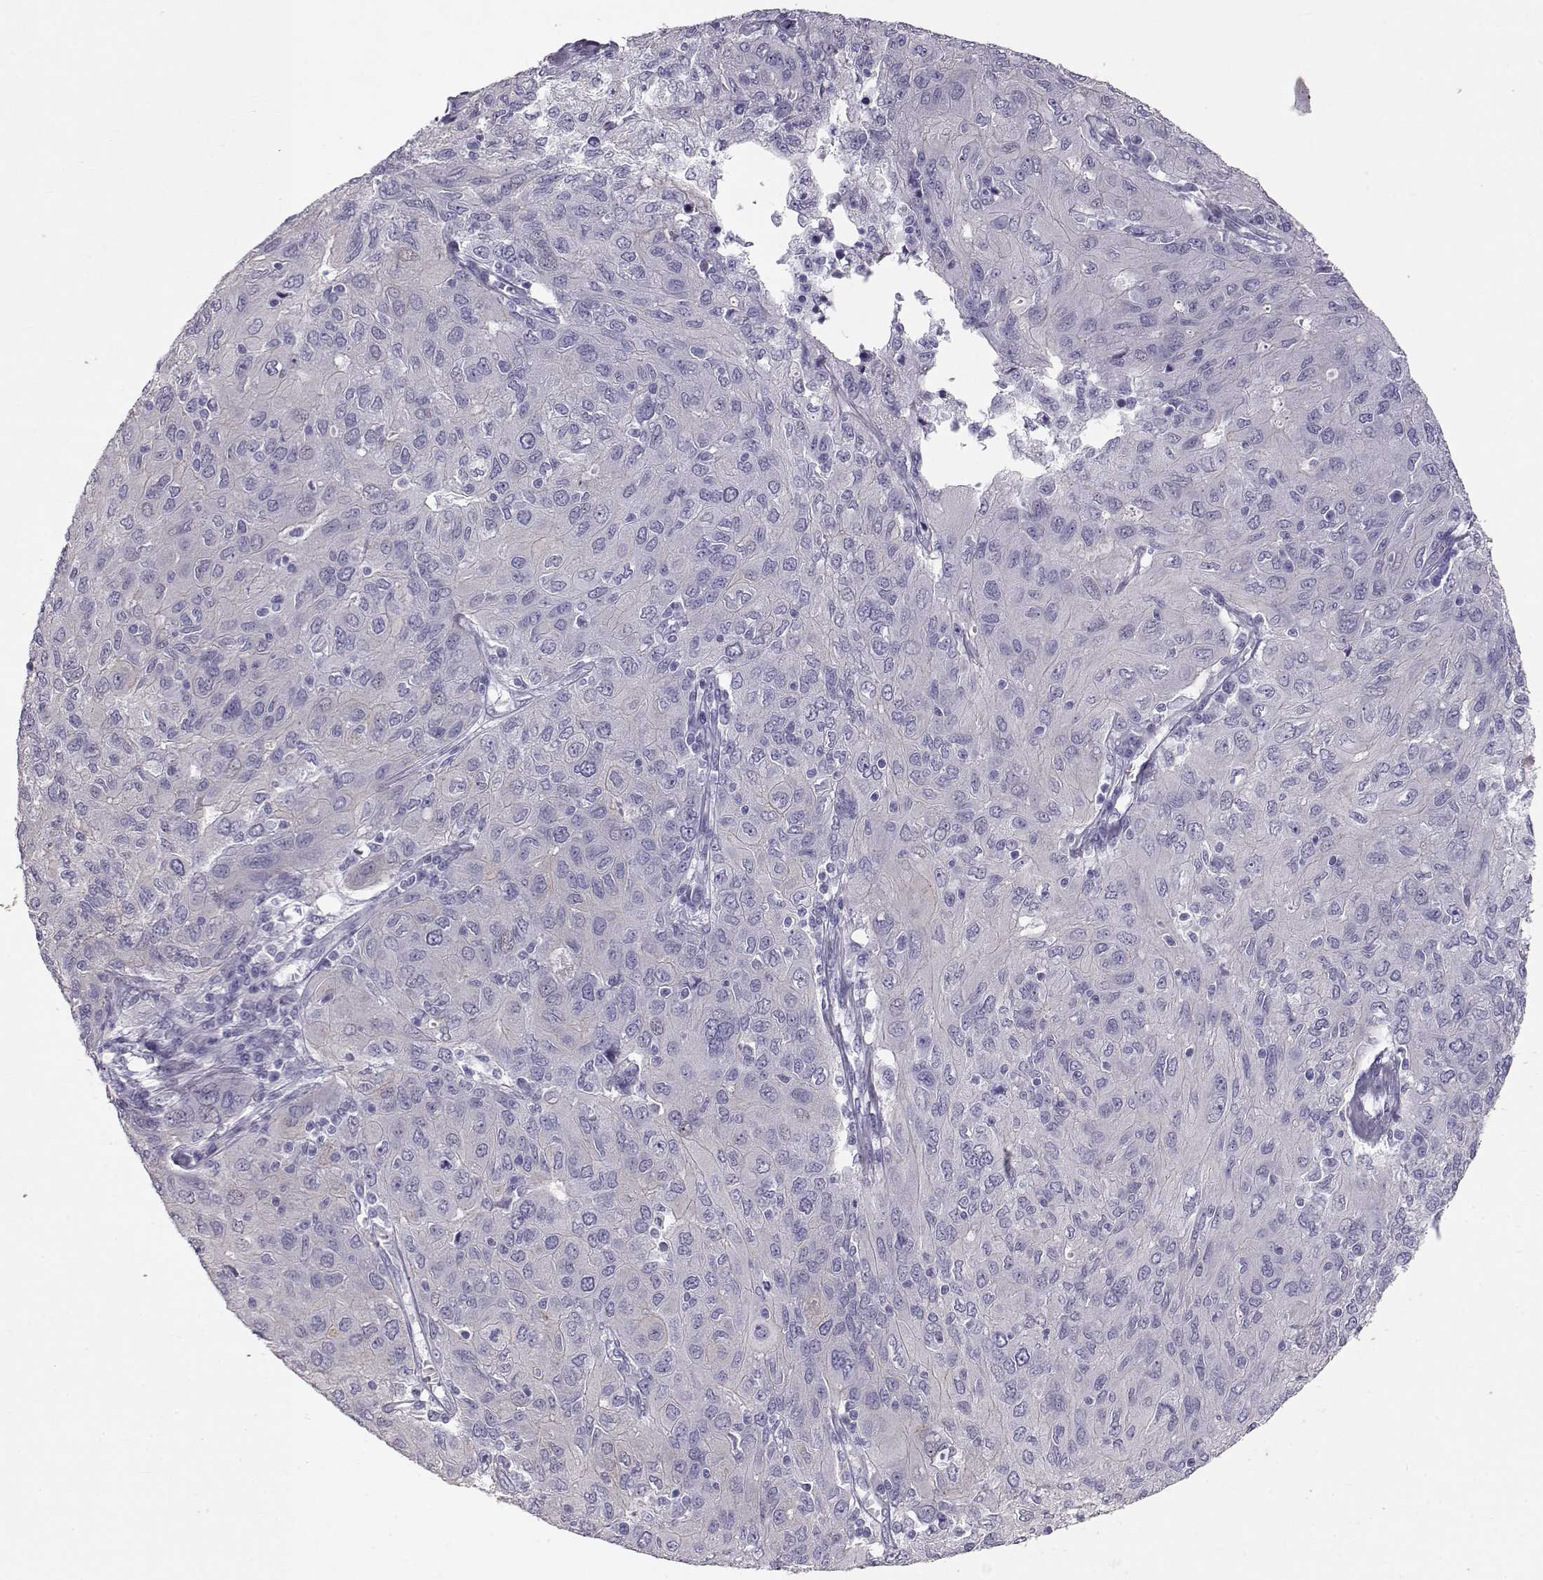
{"staining": {"intensity": "negative", "quantity": "none", "location": "none"}, "tissue": "ovarian cancer", "cell_type": "Tumor cells", "image_type": "cancer", "snomed": [{"axis": "morphology", "description": "Carcinoma, endometroid"}, {"axis": "topography", "description": "Ovary"}], "caption": "Human ovarian endometroid carcinoma stained for a protein using immunohistochemistry (IHC) reveals no expression in tumor cells.", "gene": "RD3", "patient": {"sex": "female", "age": 50}}